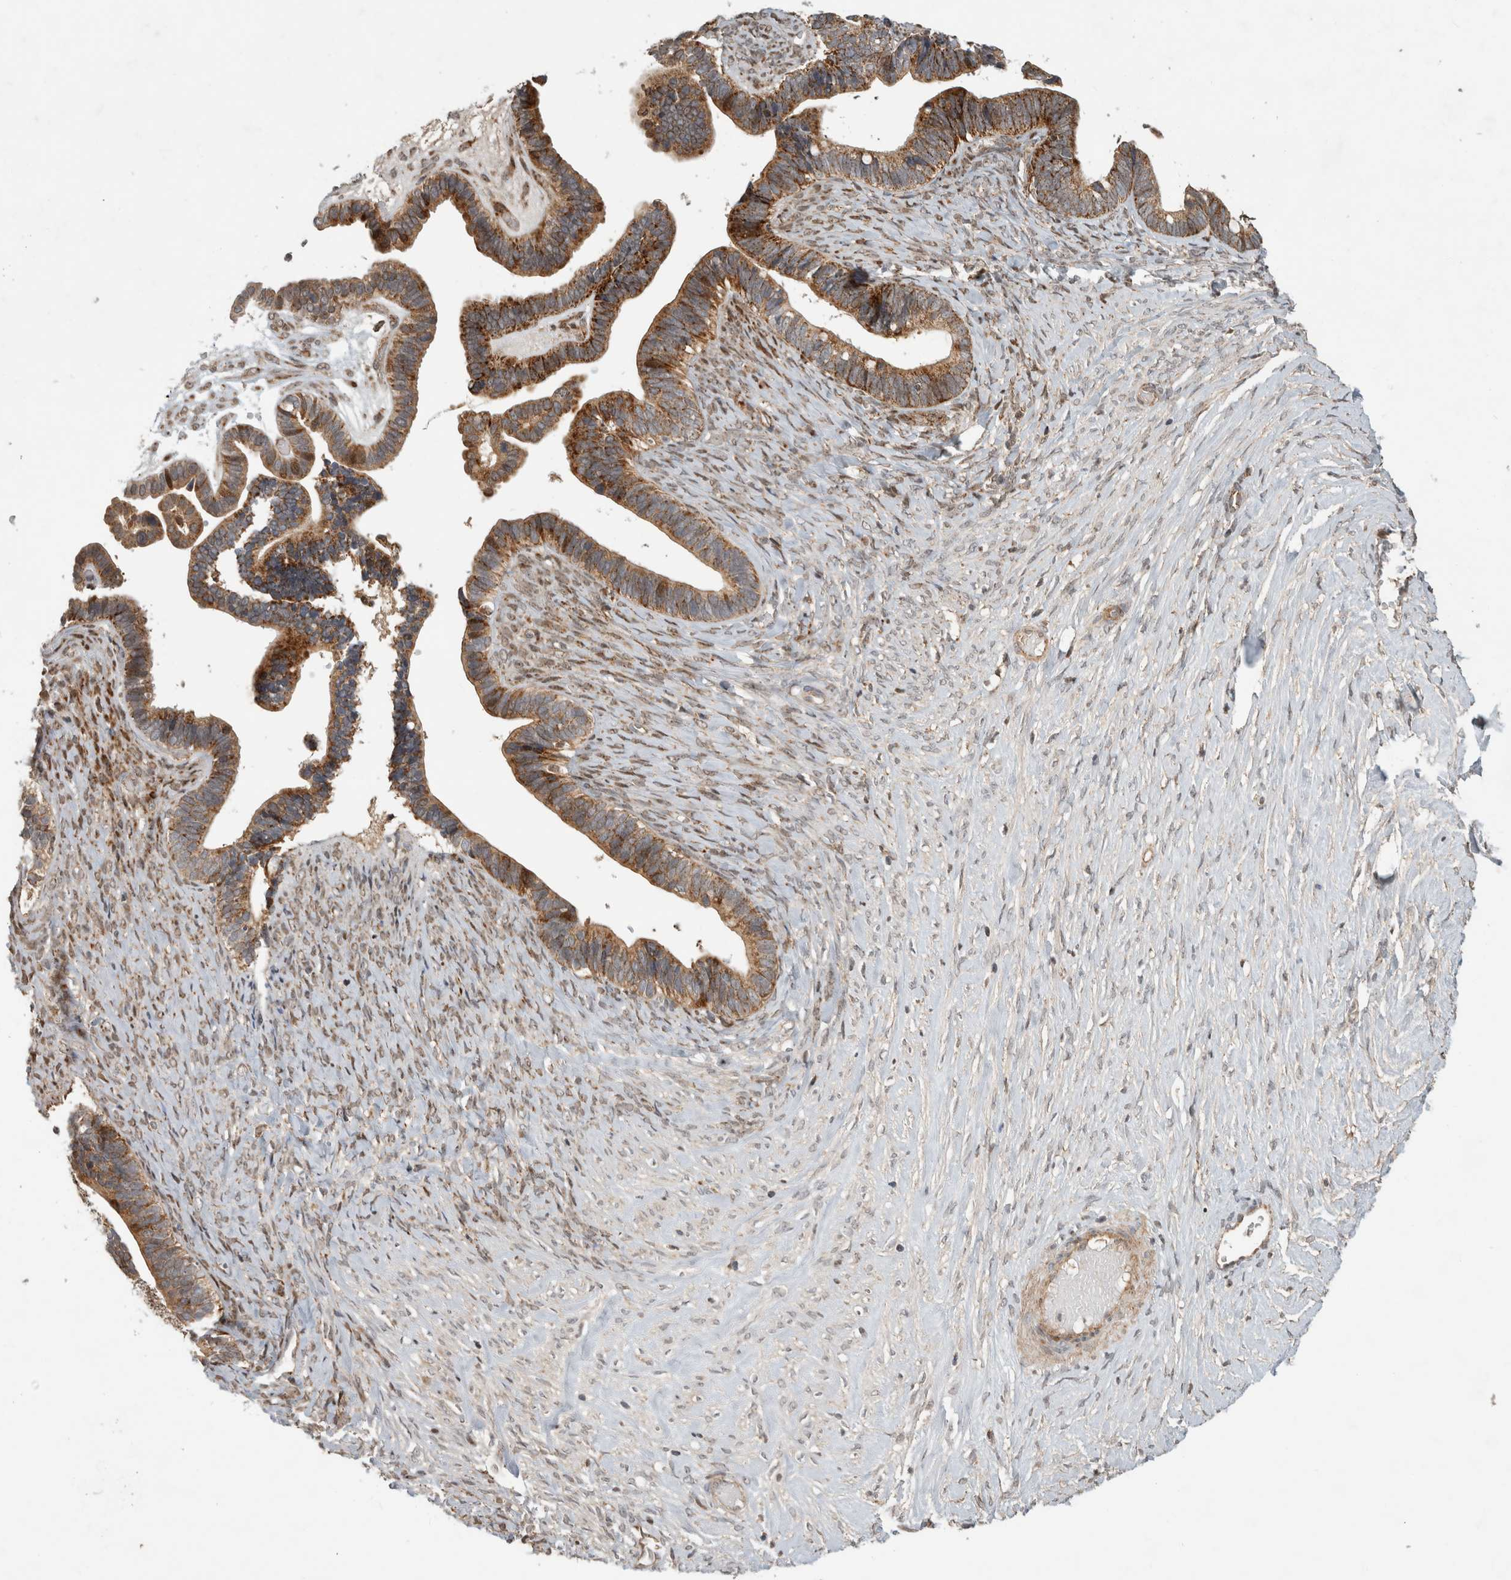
{"staining": {"intensity": "moderate", "quantity": ">75%", "location": "cytoplasmic/membranous"}, "tissue": "ovarian cancer", "cell_type": "Tumor cells", "image_type": "cancer", "snomed": [{"axis": "morphology", "description": "Cystadenocarcinoma, serous, NOS"}, {"axis": "topography", "description": "Ovary"}], "caption": "IHC (DAB (3,3'-diaminobenzidine)) staining of human ovarian cancer exhibits moderate cytoplasmic/membranous protein expression in approximately >75% of tumor cells.", "gene": "INSRR", "patient": {"sex": "female", "age": 56}}